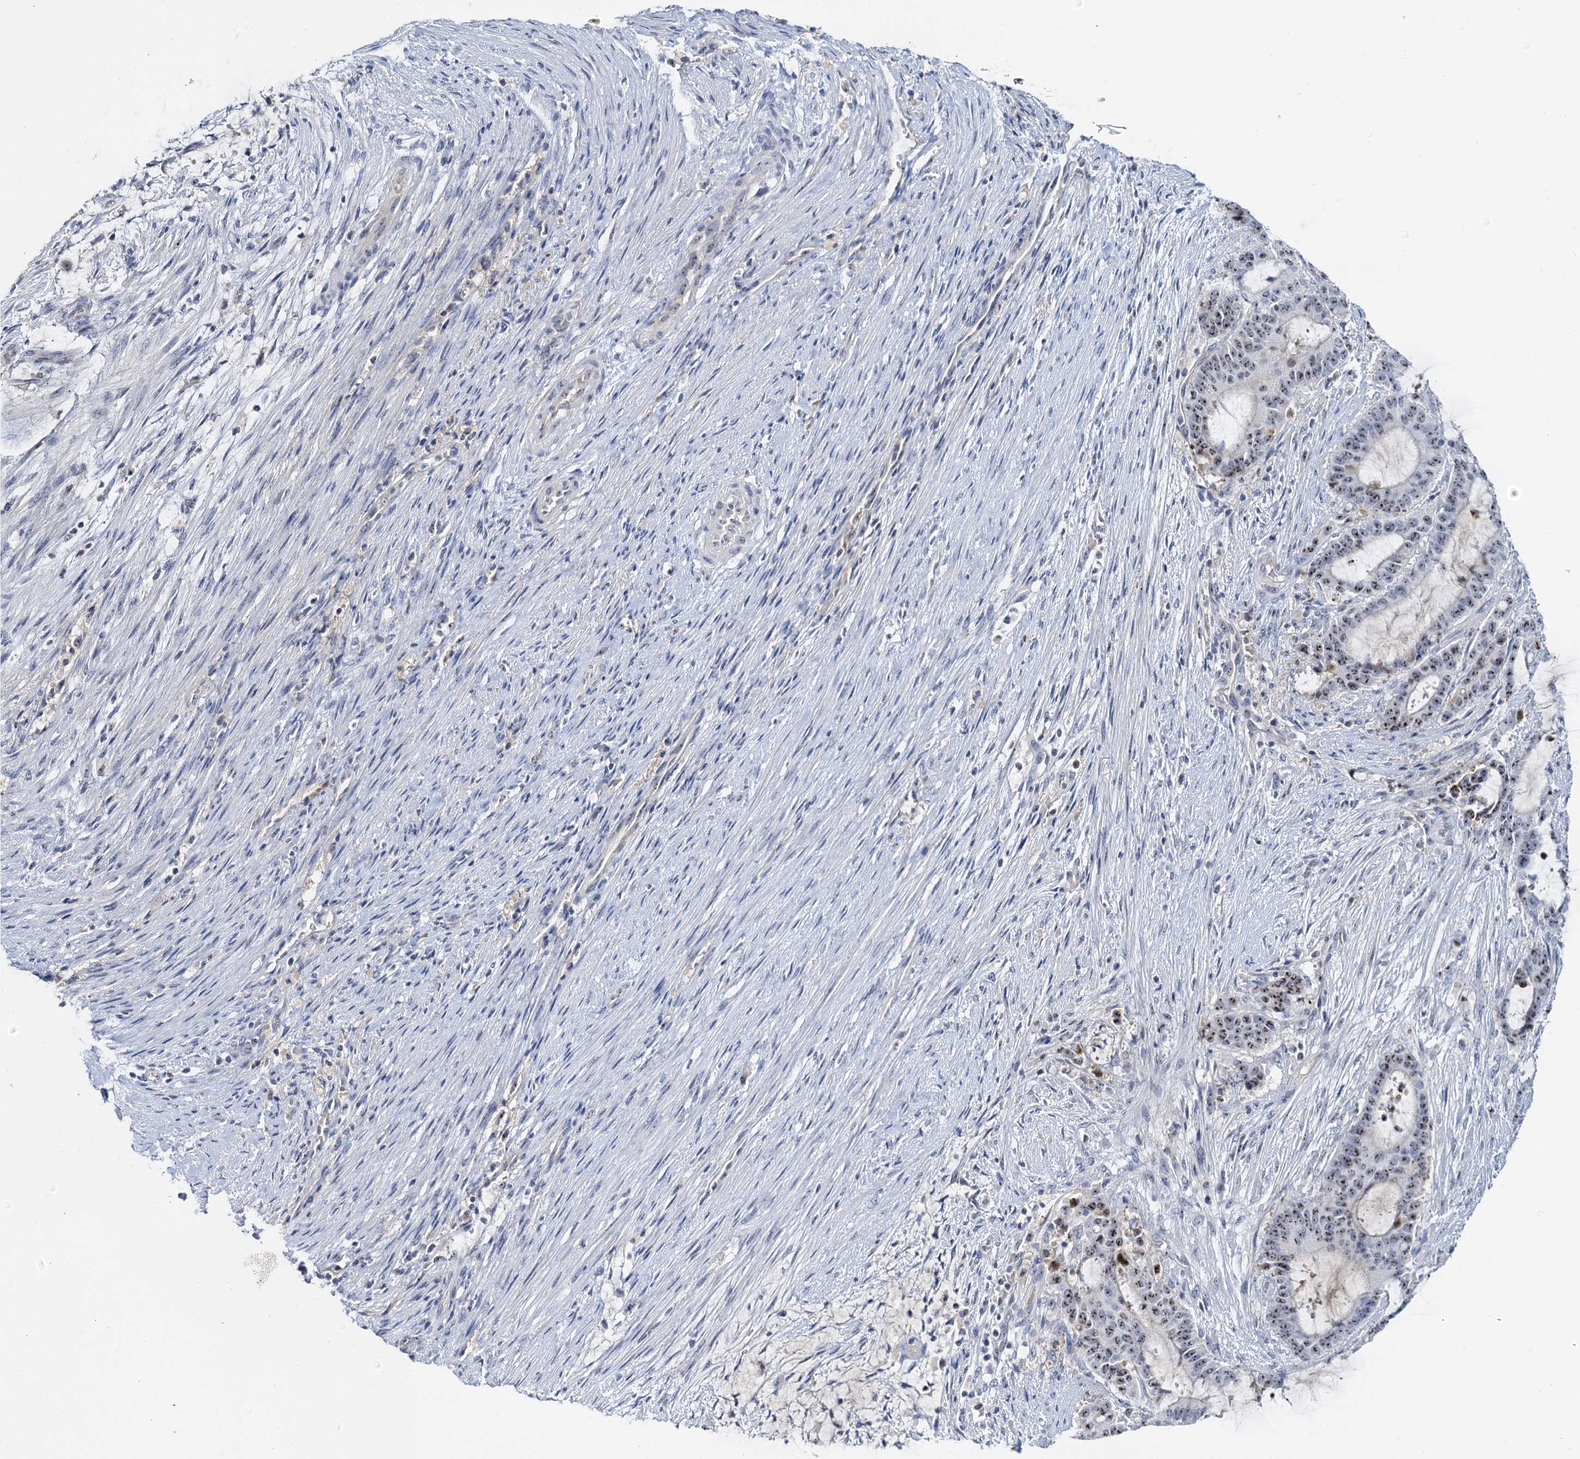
{"staining": {"intensity": "moderate", "quantity": "25%-75%", "location": "nuclear"}, "tissue": "liver cancer", "cell_type": "Tumor cells", "image_type": "cancer", "snomed": [{"axis": "morphology", "description": "Normal tissue, NOS"}, {"axis": "morphology", "description": "Cholangiocarcinoma"}, {"axis": "topography", "description": "Liver"}, {"axis": "topography", "description": "Peripheral nerve tissue"}], "caption": "Liver cancer (cholangiocarcinoma) stained with a brown dye reveals moderate nuclear positive positivity in about 25%-75% of tumor cells.", "gene": "NOP2", "patient": {"sex": "female", "age": 73}}